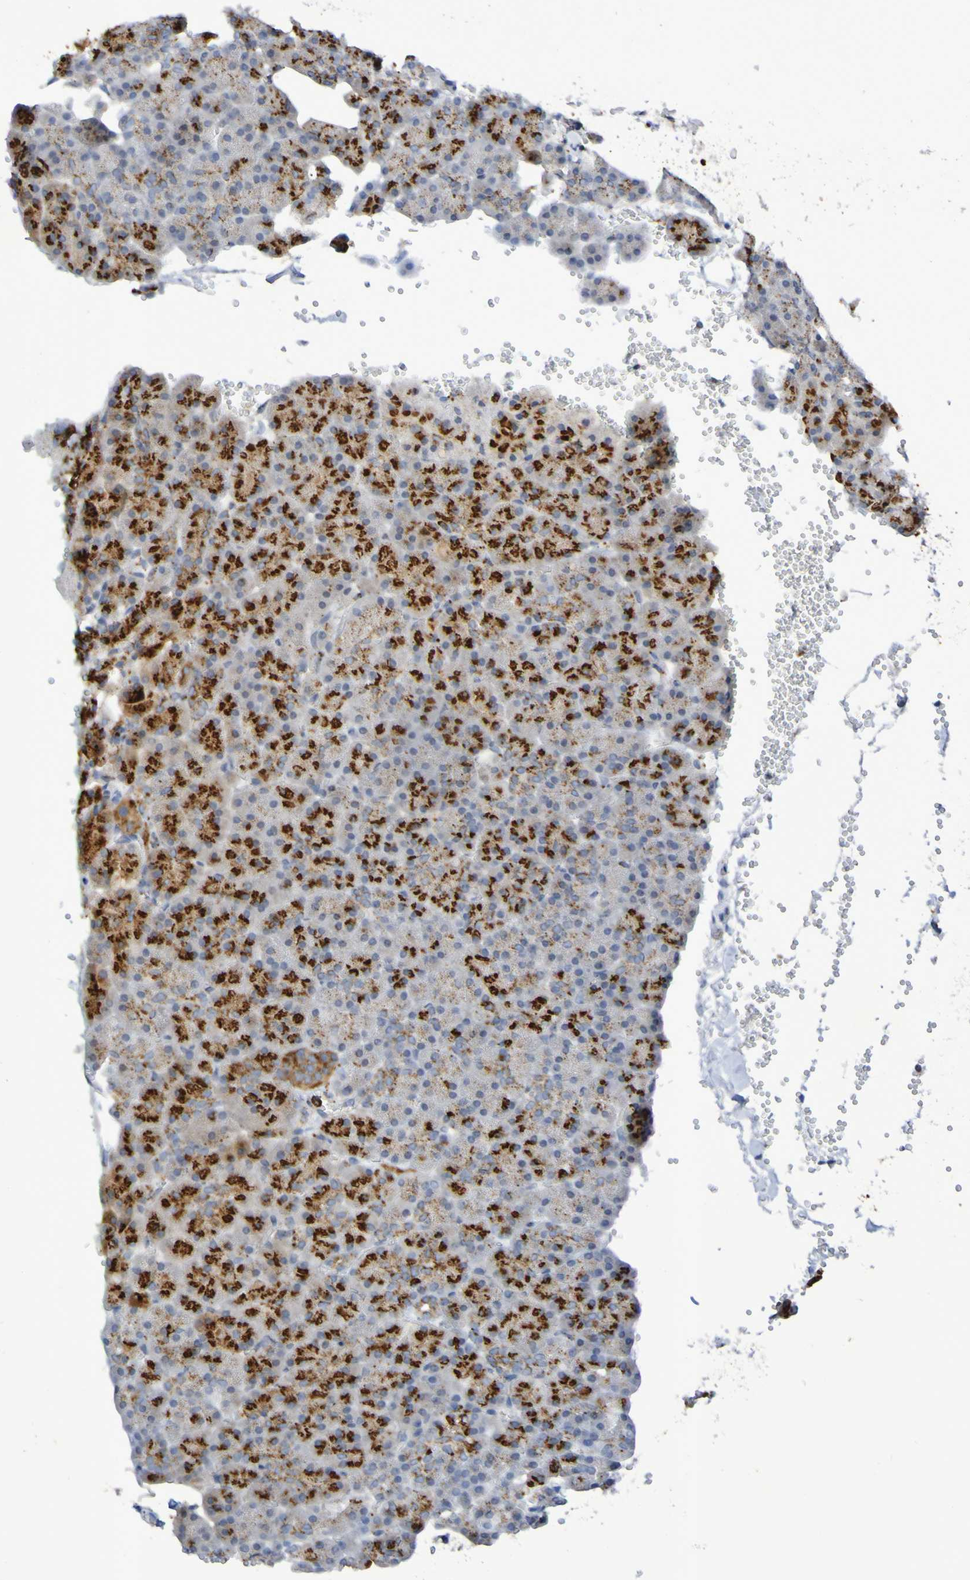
{"staining": {"intensity": "strong", "quantity": "25%-75%", "location": "cytoplasmic/membranous"}, "tissue": "pancreas", "cell_type": "Exocrine glandular cells", "image_type": "normal", "snomed": [{"axis": "morphology", "description": "Normal tissue, NOS"}, {"axis": "topography", "description": "Pancreas"}], "caption": "This histopathology image shows benign pancreas stained with immunohistochemistry (IHC) to label a protein in brown. The cytoplasmic/membranous of exocrine glandular cells show strong positivity for the protein. Nuclei are counter-stained blue.", "gene": "TPH1", "patient": {"sex": "female", "age": 35}}